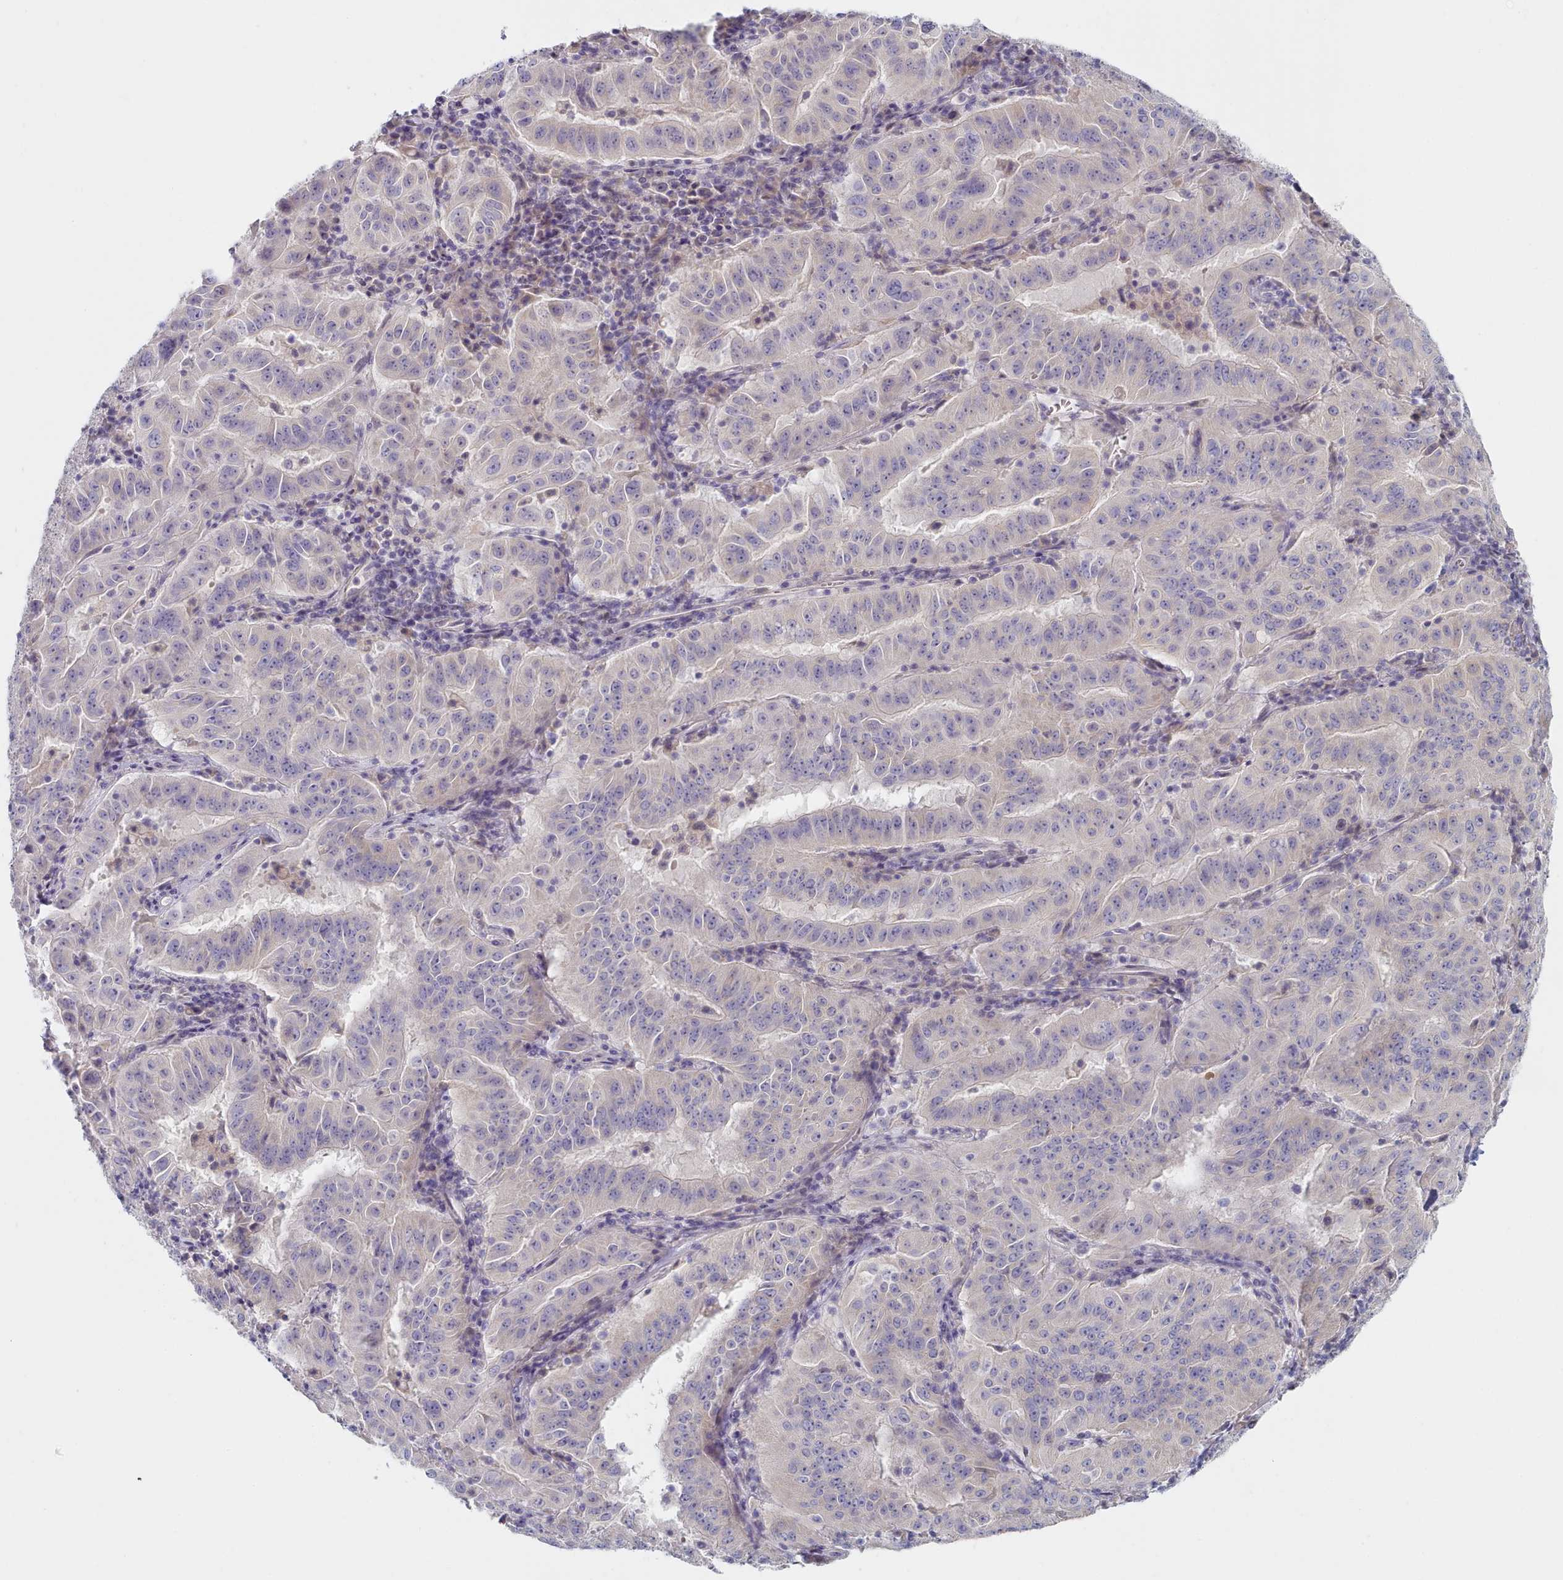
{"staining": {"intensity": "weak", "quantity": "25%-75%", "location": "cytoplasmic/membranous"}, "tissue": "pancreatic cancer", "cell_type": "Tumor cells", "image_type": "cancer", "snomed": [{"axis": "morphology", "description": "Adenocarcinoma, NOS"}, {"axis": "topography", "description": "Pancreas"}], "caption": "Immunohistochemistry (IHC) photomicrograph of neoplastic tissue: human pancreatic adenocarcinoma stained using immunohistochemistry (IHC) demonstrates low levels of weak protein expression localized specifically in the cytoplasmic/membranous of tumor cells, appearing as a cytoplasmic/membranous brown color.", "gene": "TYW1B", "patient": {"sex": "male", "age": 63}}